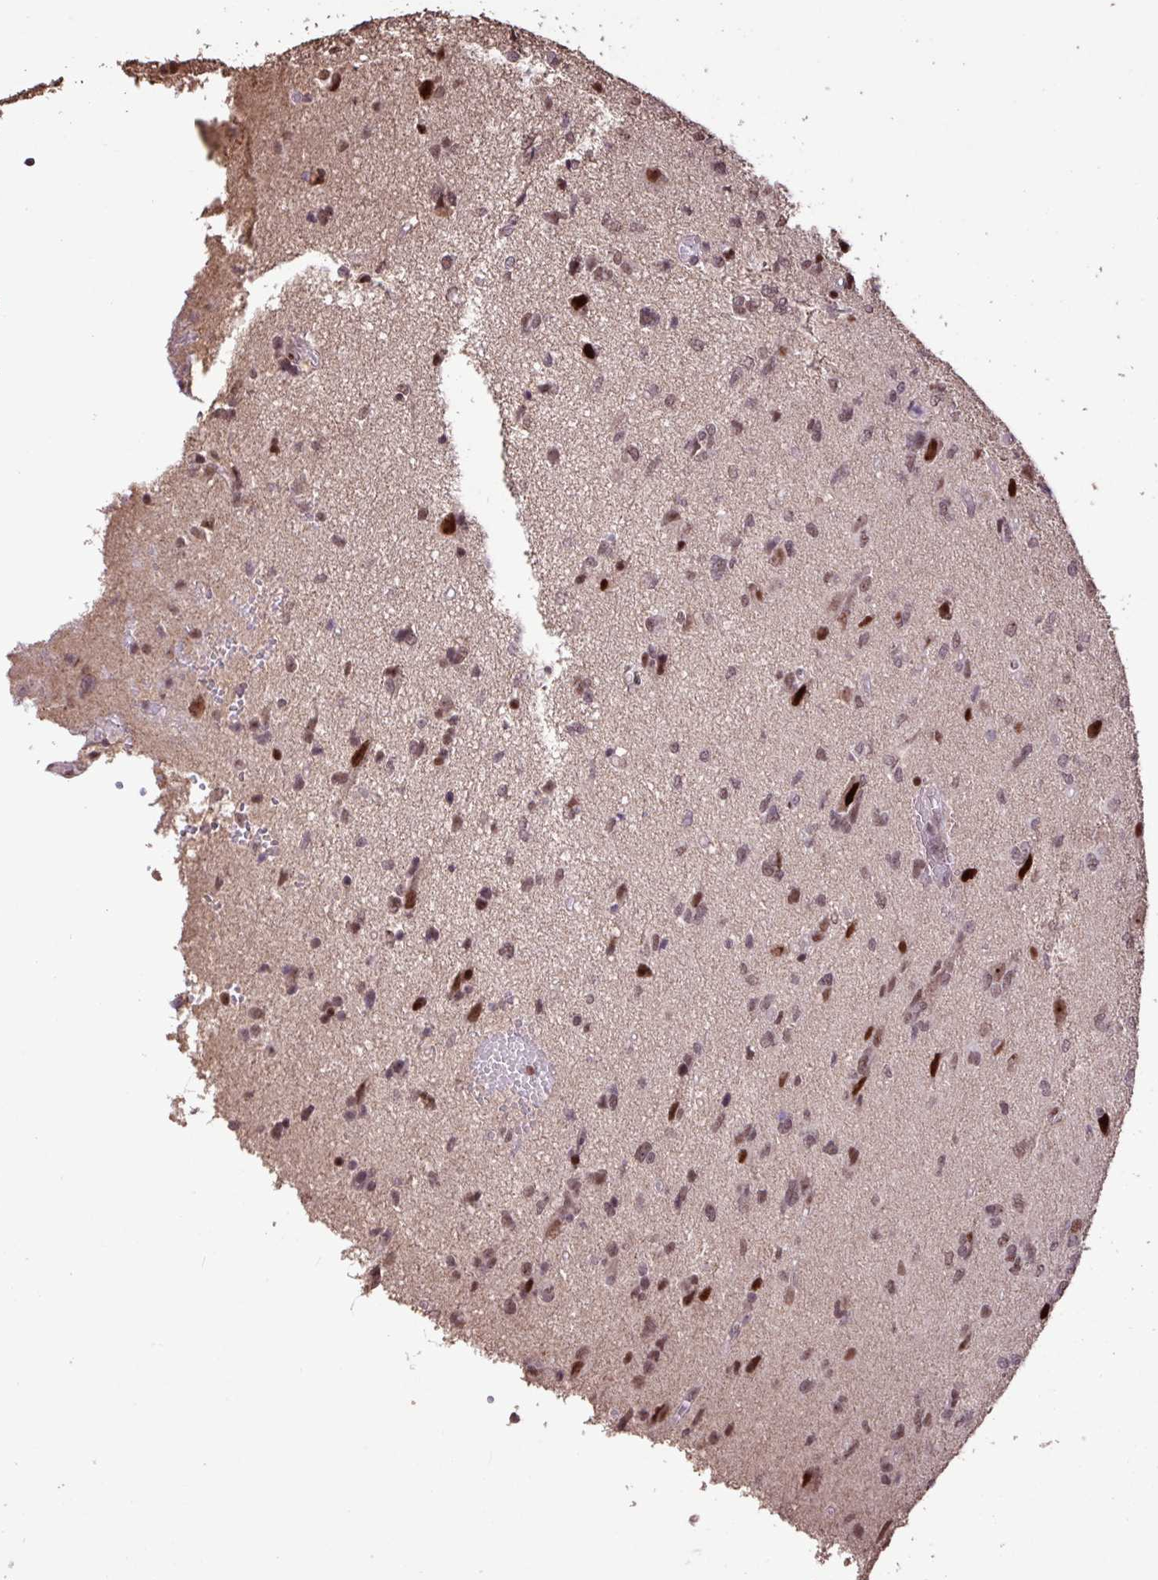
{"staining": {"intensity": "moderate", "quantity": ">75%", "location": "nuclear"}, "tissue": "glioma", "cell_type": "Tumor cells", "image_type": "cancer", "snomed": [{"axis": "morphology", "description": "Glioma, malignant, High grade"}, {"axis": "topography", "description": "Brain"}], "caption": "Immunohistochemistry (IHC) of human malignant glioma (high-grade) exhibits medium levels of moderate nuclear positivity in about >75% of tumor cells.", "gene": "ZNF709", "patient": {"sex": "female", "age": 59}}